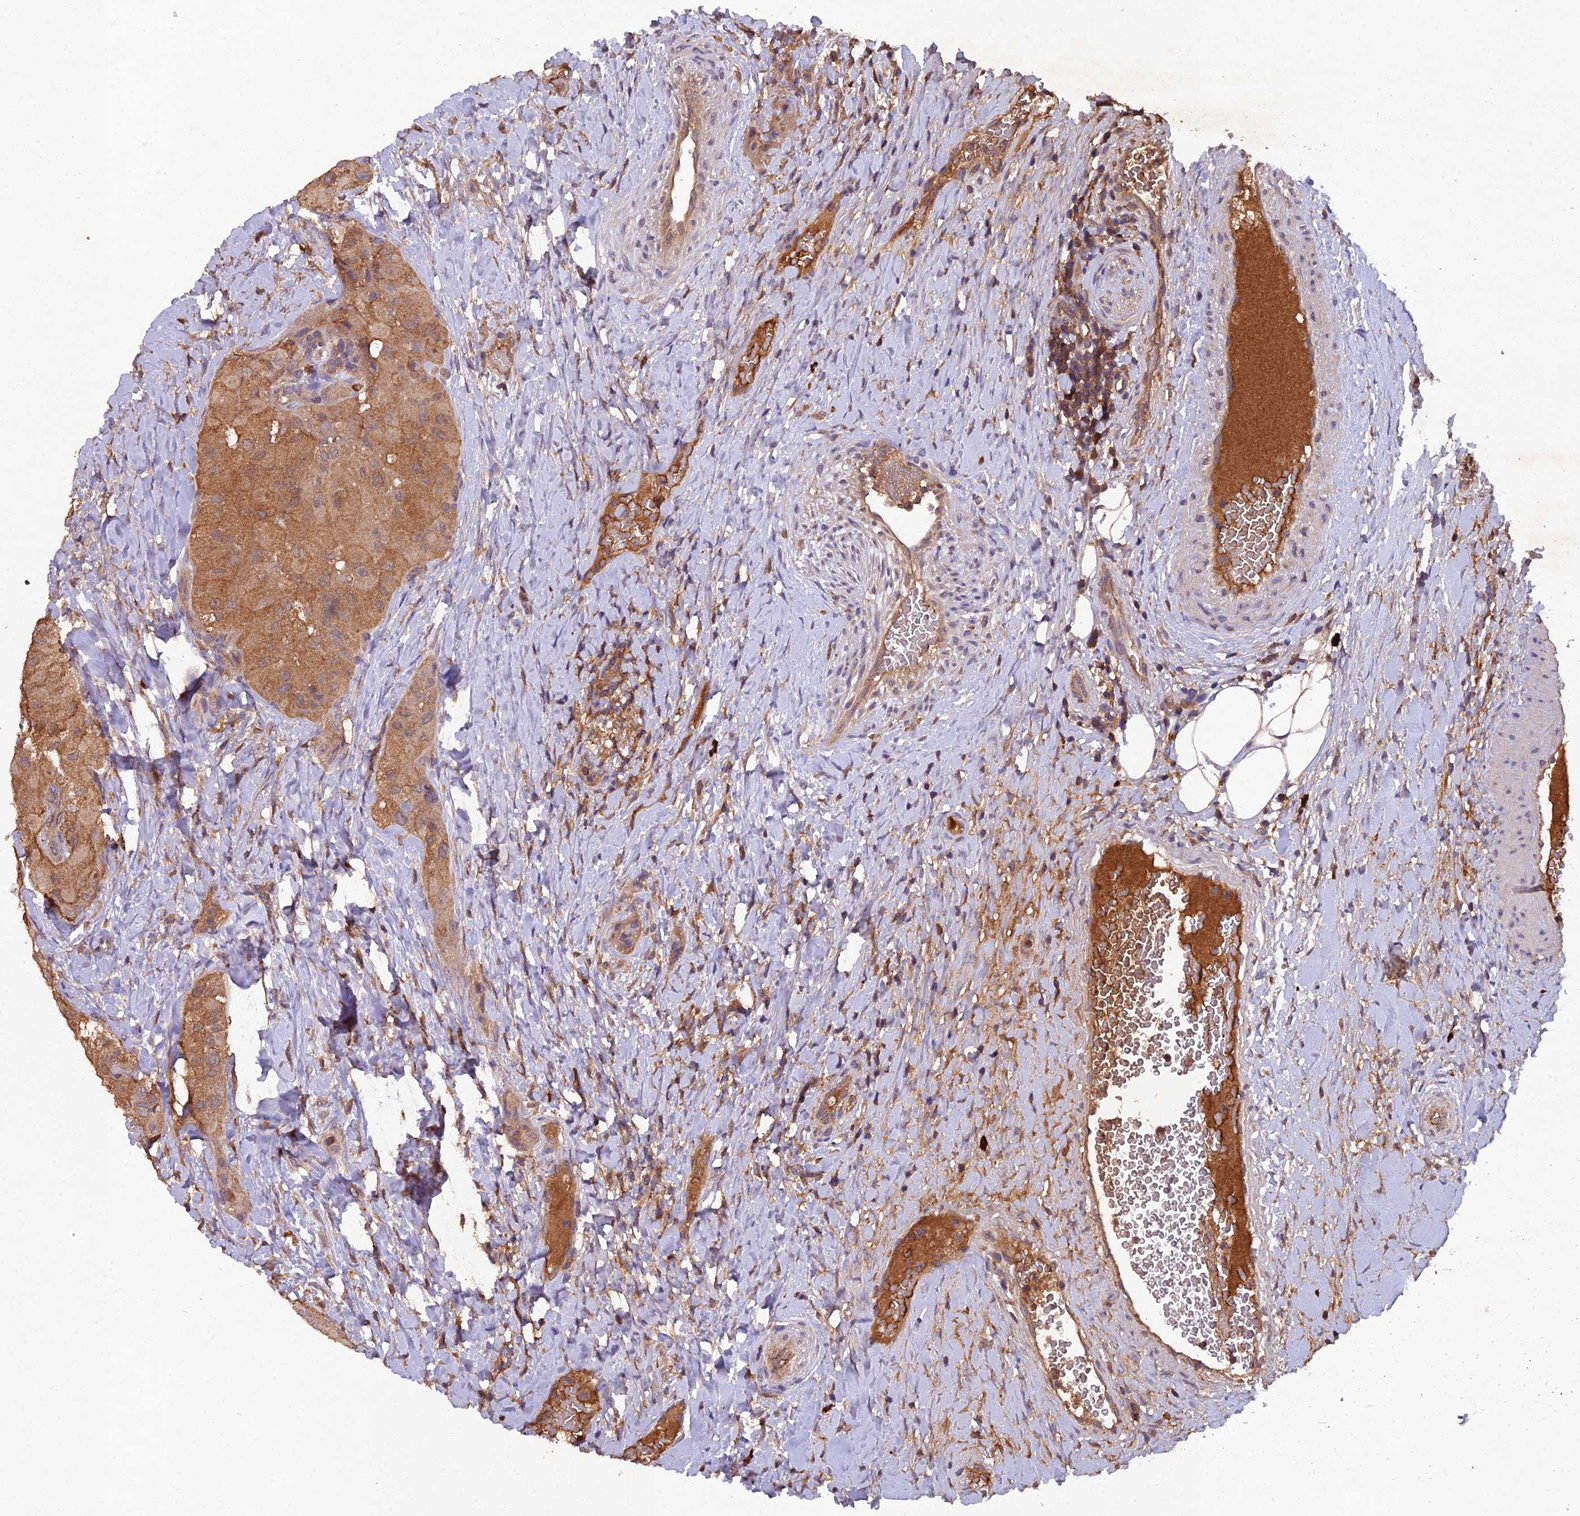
{"staining": {"intensity": "moderate", "quantity": ">75%", "location": "cytoplasmic/membranous"}, "tissue": "thyroid cancer", "cell_type": "Tumor cells", "image_type": "cancer", "snomed": [{"axis": "morphology", "description": "Normal tissue, NOS"}, {"axis": "morphology", "description": "Papillary adenocarcinoma, NOS"}, {"axis": "topography", "description": "Thyroid gland"}], "caption": "A micrograph of thyroid papillary adenocarcinoma stained for a protein exhibits moderate cytoplasmic/membranous brown staining in tumor cells.", "gene": "TMEM258", "patient": {"sex": "female", "age": 59}}